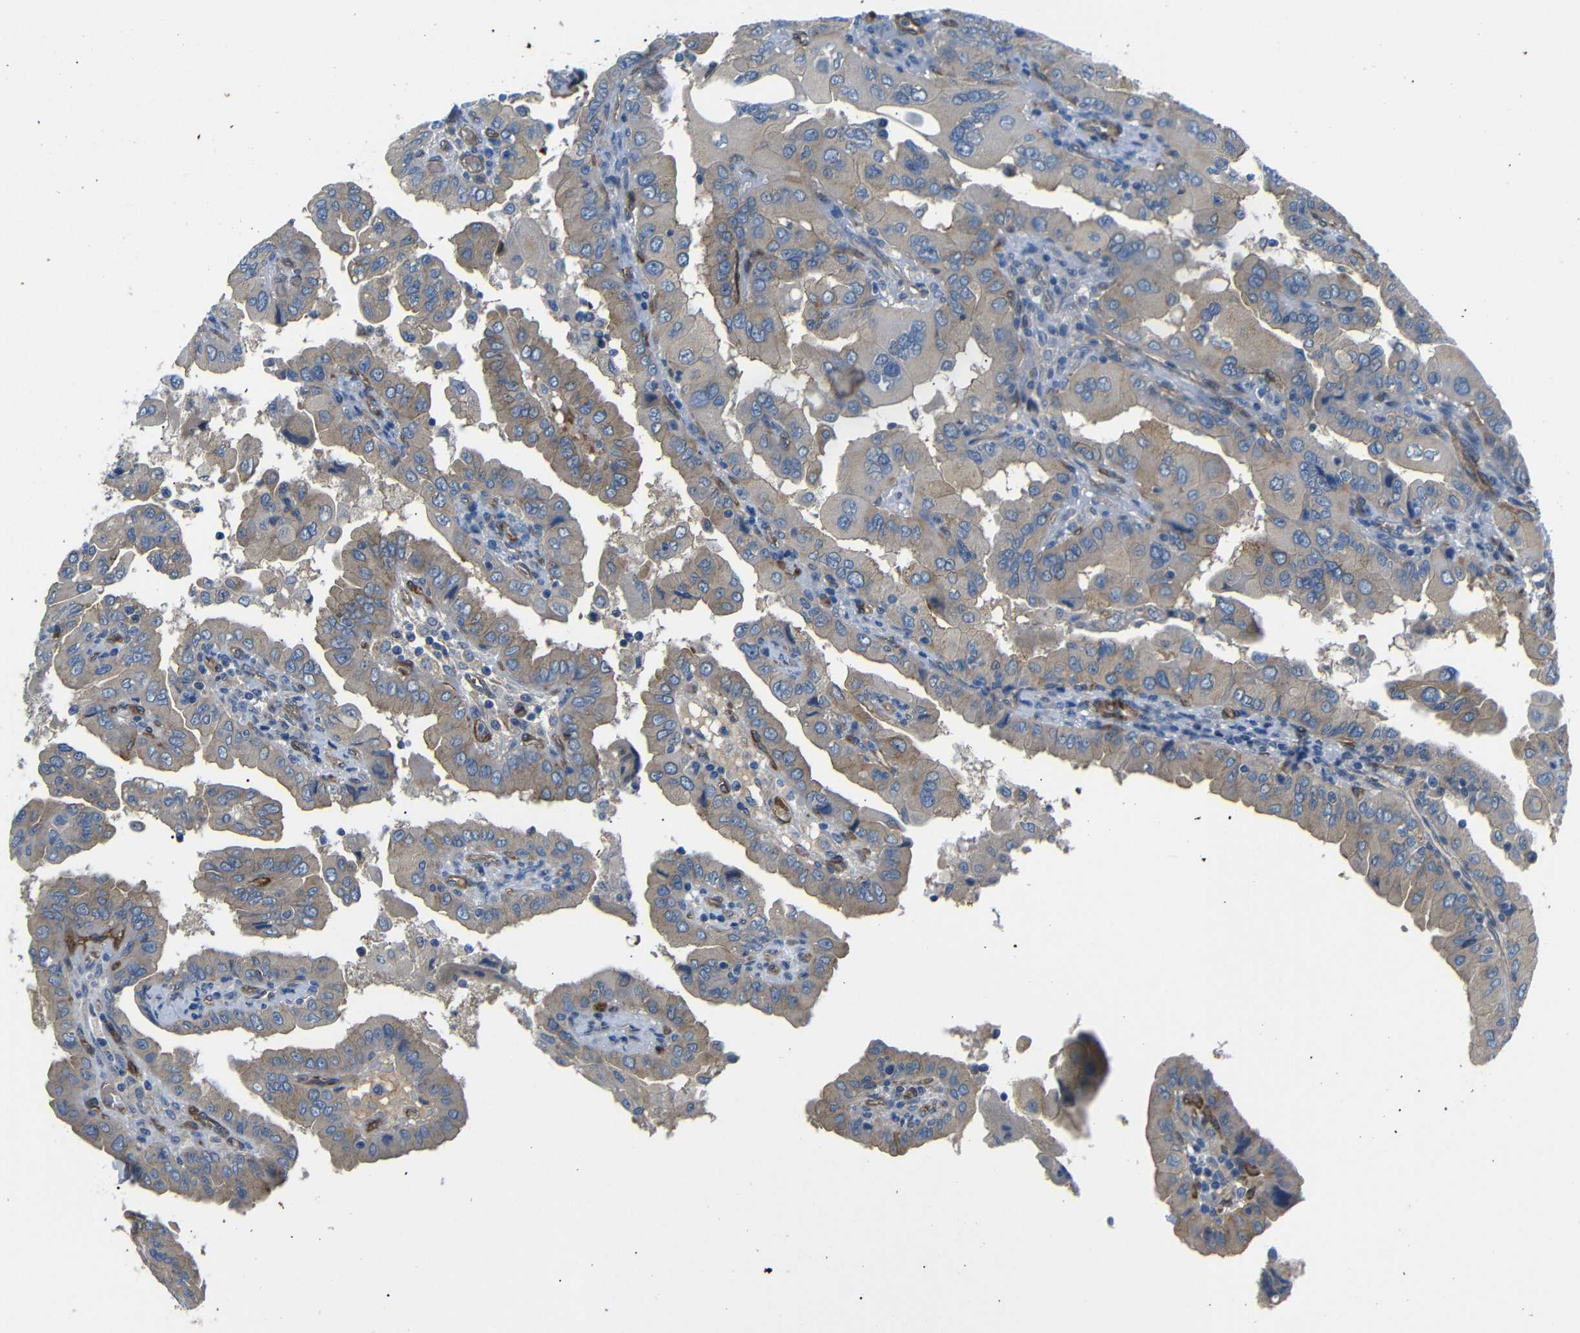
{"staining": {"intensity": "weak", "quantity": ">75%", "location": "cytoplasmic/membranous"}, "tissue": "thyroid cancer", "cell_type": "Tumor cells", "image_type": "cancer", "snomed": [{"axis": "morphology", "description": "Papillary adenocarcinoma, NOS"}, {"axis": "topography", "description": "Thyroid gland"}], "caption": "IHC staining of papillary adenocarcinoma (thyroid), which displays low levels of weak cytoplasmic/membranous expression in about >75% of tumor cells indicating weak cytoplasmic/membranous protein positivity. The staining was performed using DAB (brown) for protein detection and nuclei were counterstained in hematoxylin (blue).", "gene": "MYO1B", "patient": {"sex": "male", "age": 33}}